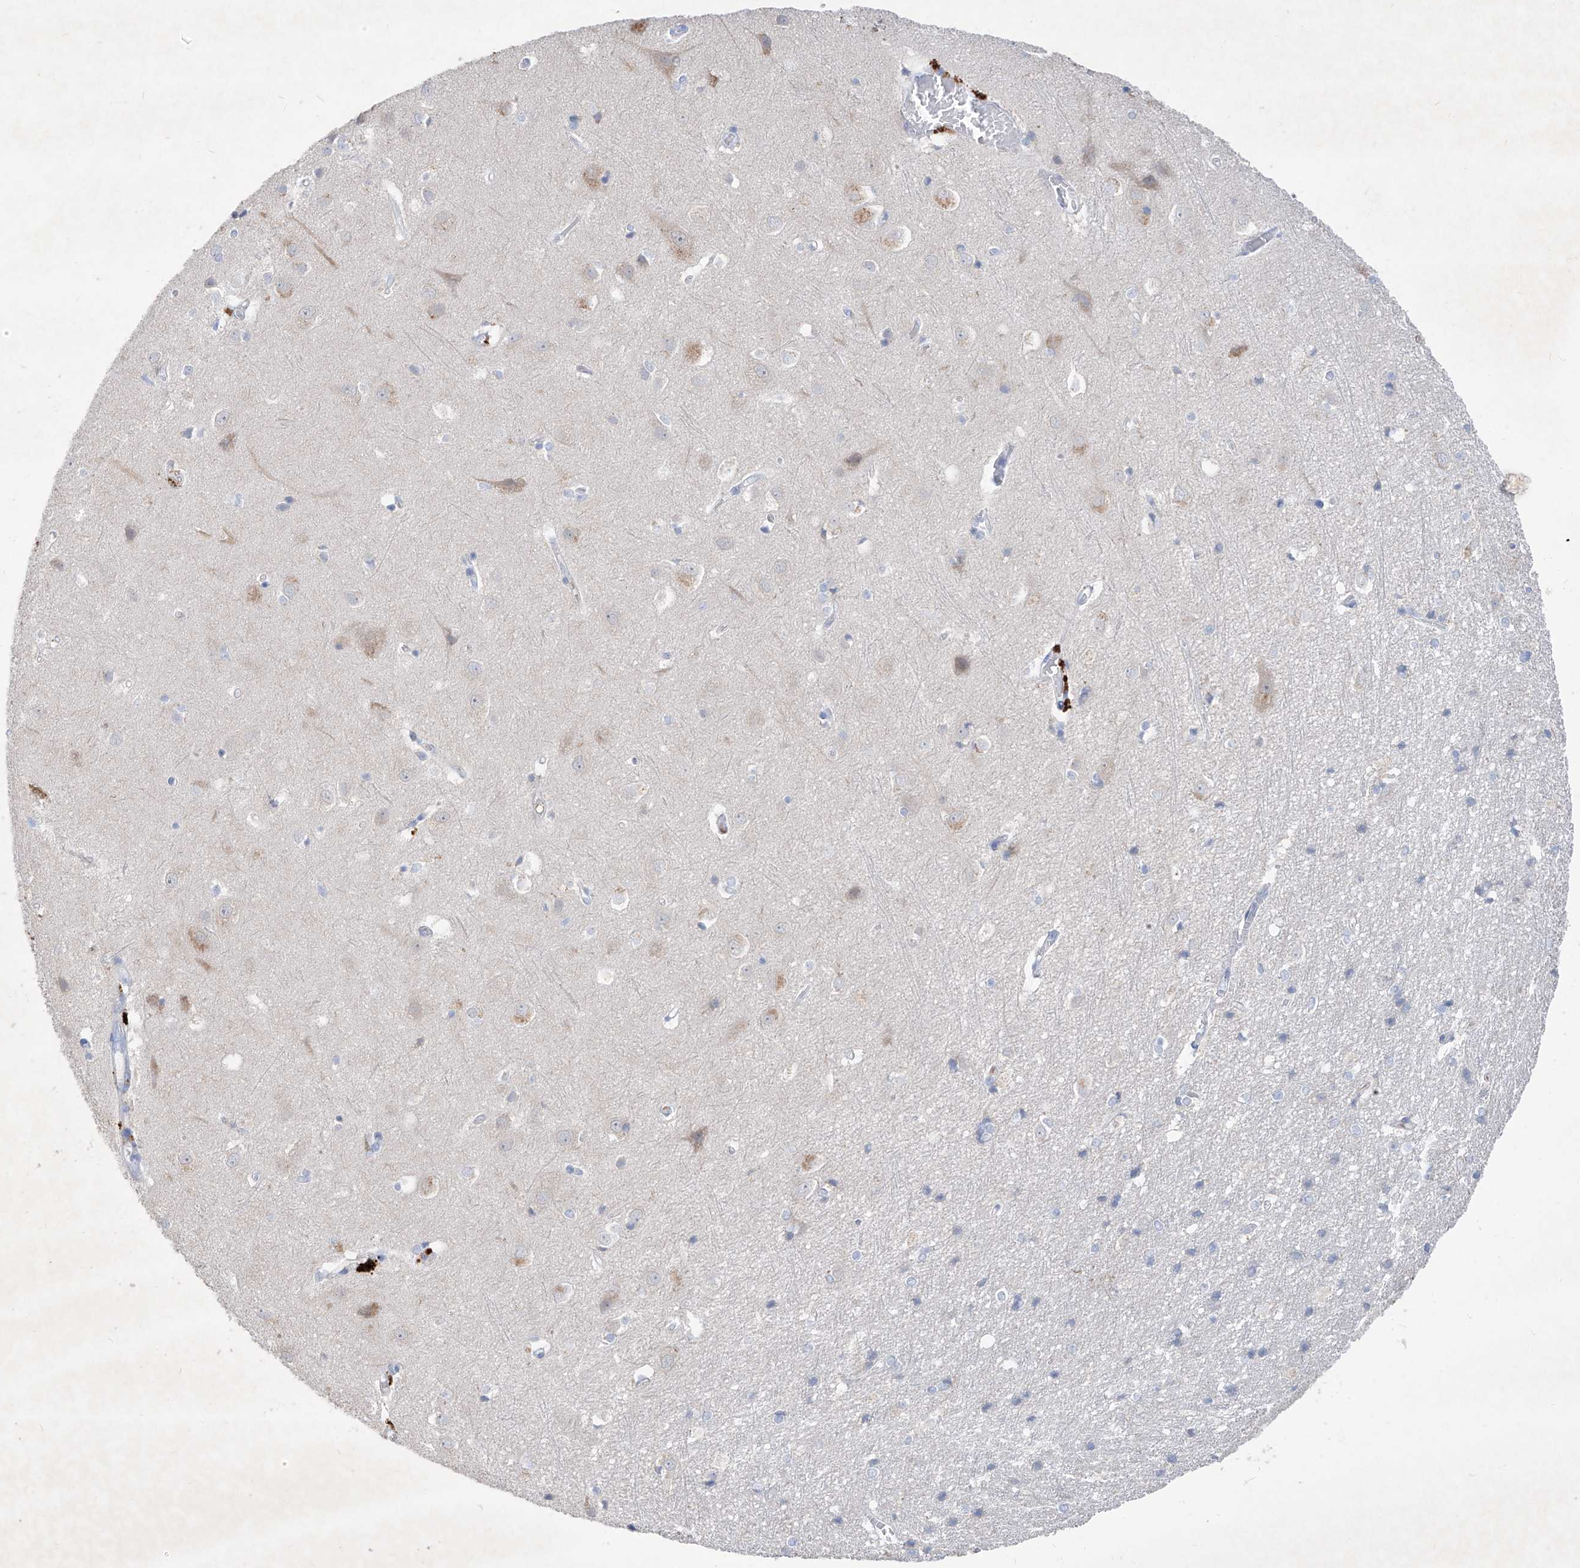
{"staining": {"intensity": "negative", "quantity": "none", "location": "none"}, "tissue": "cerebral cortex", "cell_type": "Endothelial cells", "image_type": "normal", "snomed": [{"axis": "morphology", "description": "Normal tissue, NOS"}, {"axis": "topography", "description": "Cerebral cortex"}], "caption": "A photomicrograph of human cerebral cortex is negative for staining in endothelial cells. The staining was performed using DAB (3,3'-diaminobenzidine) to visualize the protein expression in brown, while the nuclei were stained in blue with hematoxylin (Magnification: 20x).", "gene": "ASNS", "patient": {"sex": "male", "age": 54}}